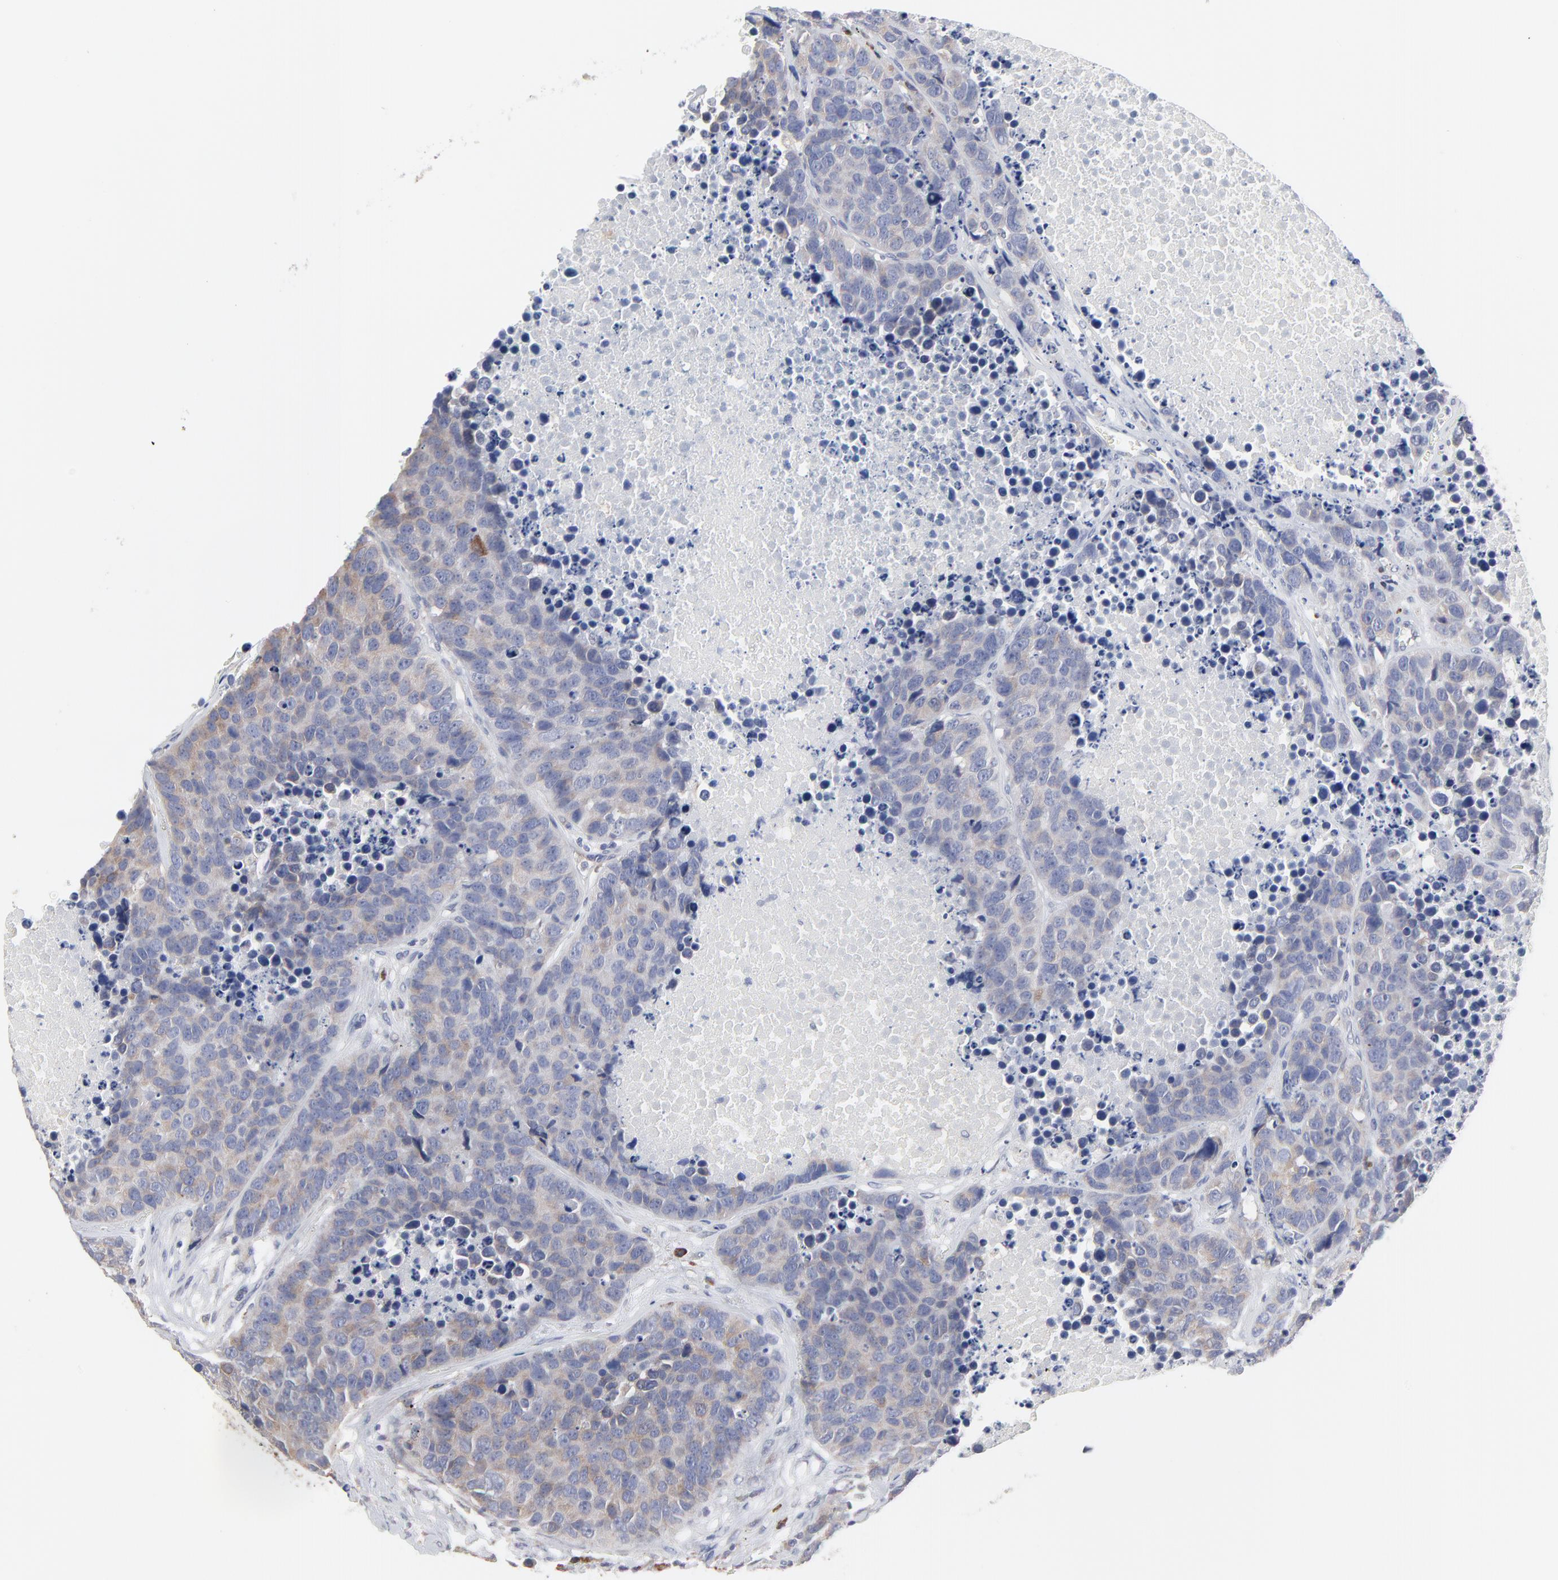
{"staining": {"intensity": "weak", "quantity": ">75%", "location": "cytoplasmic/membranous"}, "tissue": "carcinoid", "cell_type": "Tumor cells", "image_type": "cancer", "snomed": [{"axis": "morphology", "description": "Carcinoid, malignant, NOS"}, {"axis": "topography", "description": "Lung"}], "caption": "Immunohistochemical staining of carcinoid (malignant) displays low levels of weak cytoplasmic/membranous staining in about >75% of tumor cells. (Brightfield microscopy of DAB IHC at high magnification).", "gene": "TRIM22", "patient": {"sex": "male", "age": 60}}